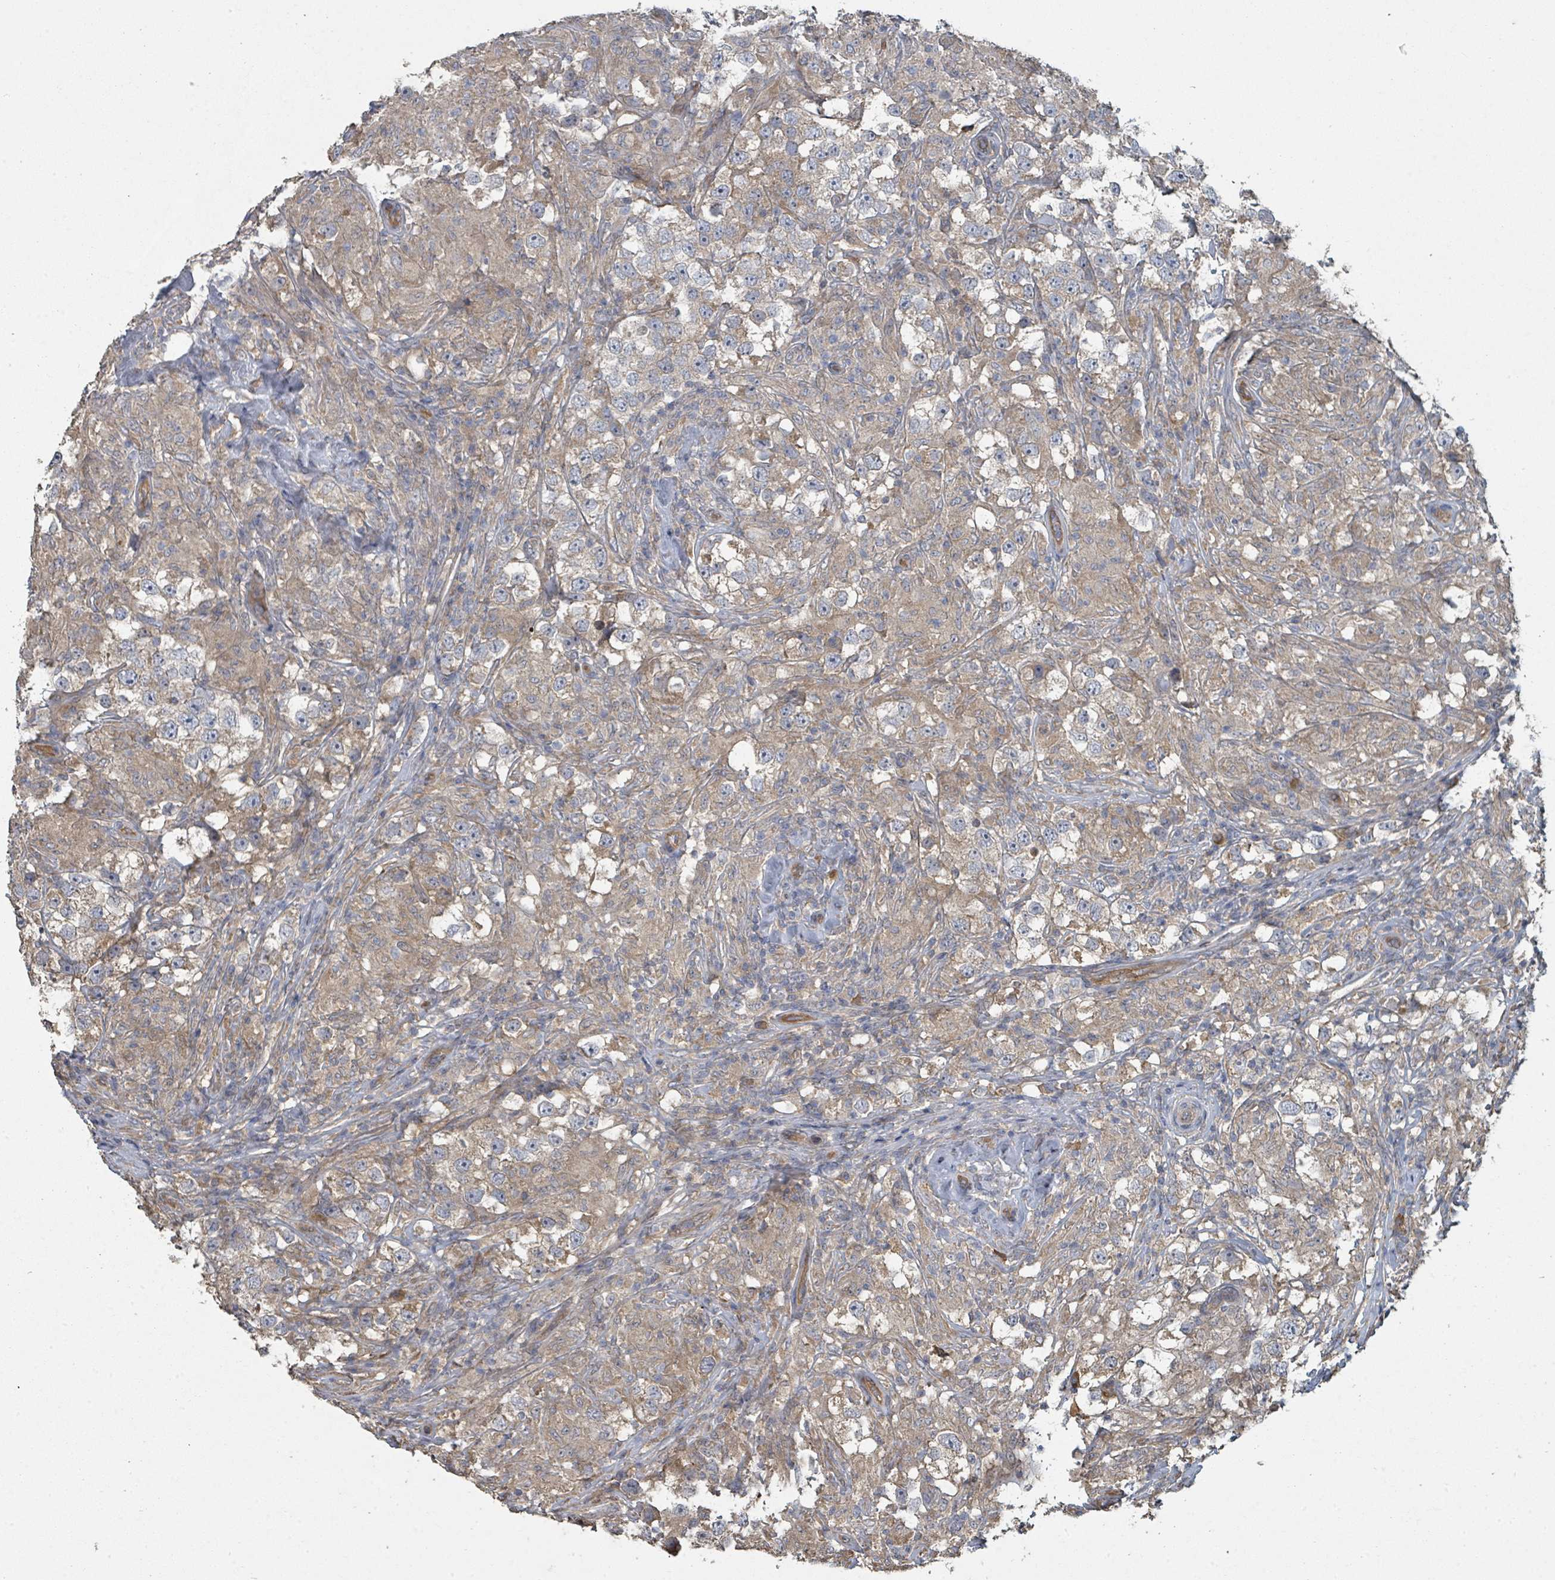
{"staining": {"intensity": "moderate", "quantity": "25%-75%", "location": "cytoplasmic/membranous"}, "tissue": "testis cancer", "cell_type": "Tumor cells", "image_type": "cancer", "snomed": [{"axis": "morphology", "description": "Seminoma, NOS"}, {"axis": "topography", "description": "Testis"}], "caption": "Moderate cytoplasmic/membranous staining for a protein is appreciated in approximately 25%-75% of tumor cells of testis cancer (seminoma) using immunohistochemistry (IHC).", "gene": "WDFY1", "patient": {"sex": "male", "age": 46}}